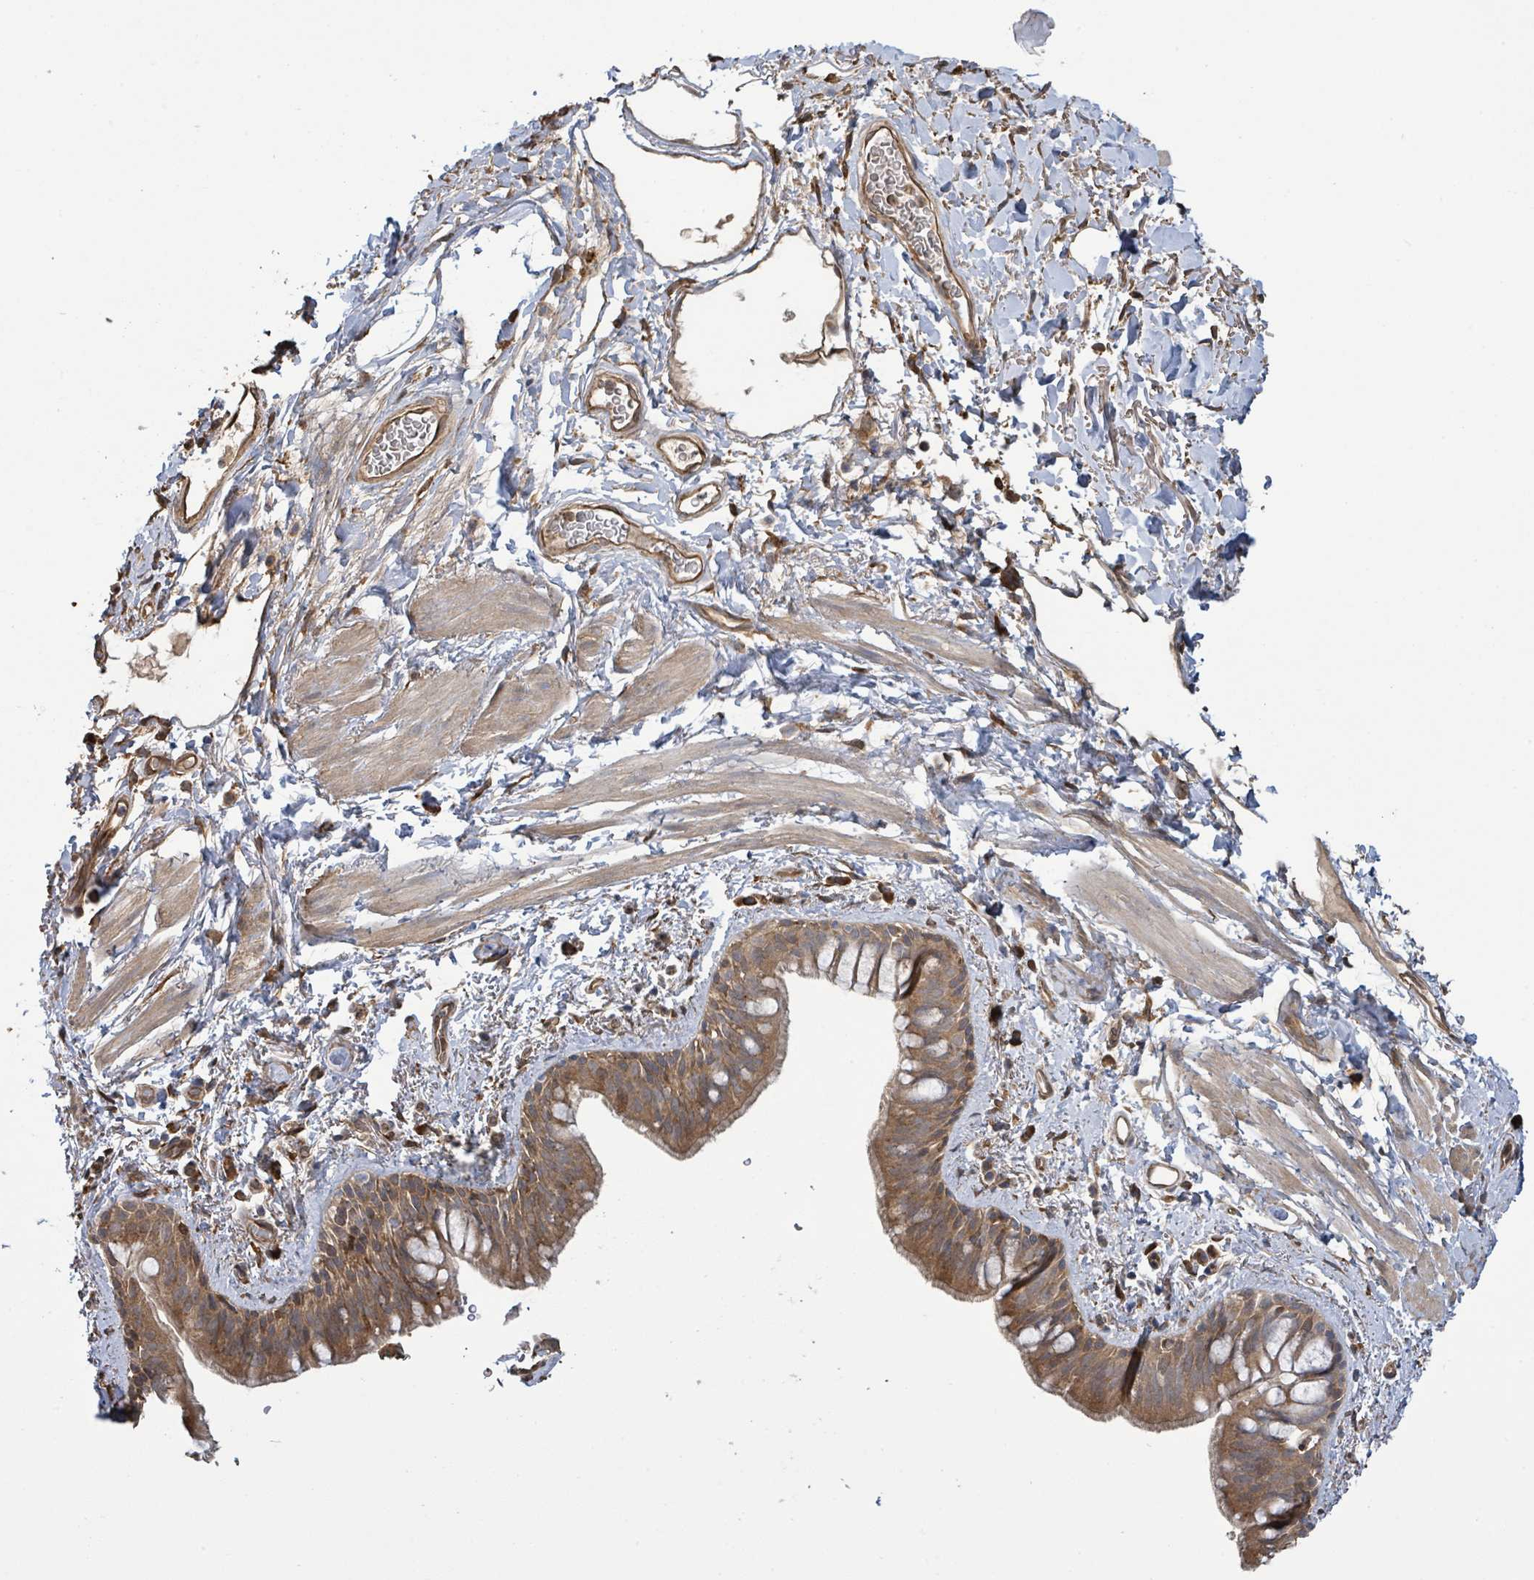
{"staining": {"intensity": "moderate", "quantity": ">75%", "location": "cytoplasmic/membranous"}, "tissue": "bronchus", "cell_type": "Respiratory epithelial cells", "image_type": "normal", "snomed": [{"axis": "morphology", "description": "Normal tissue, NOS"}, {"axis": "morphology", "description": "Squamous cell carcinoma, NOS"}, {"axis": "topography", "description": "Bronchus"}, {"axis": "topography", "description": "Lung"}], "caption": "Immunohistochemical staining of benign bronchus shows medium levels of moderate cytoplasmic/membranous expression in approximately >75% of respiratory epithelial cells.", "gene": "ARPIN", "patient": {"sex": "female", "age": 70}}